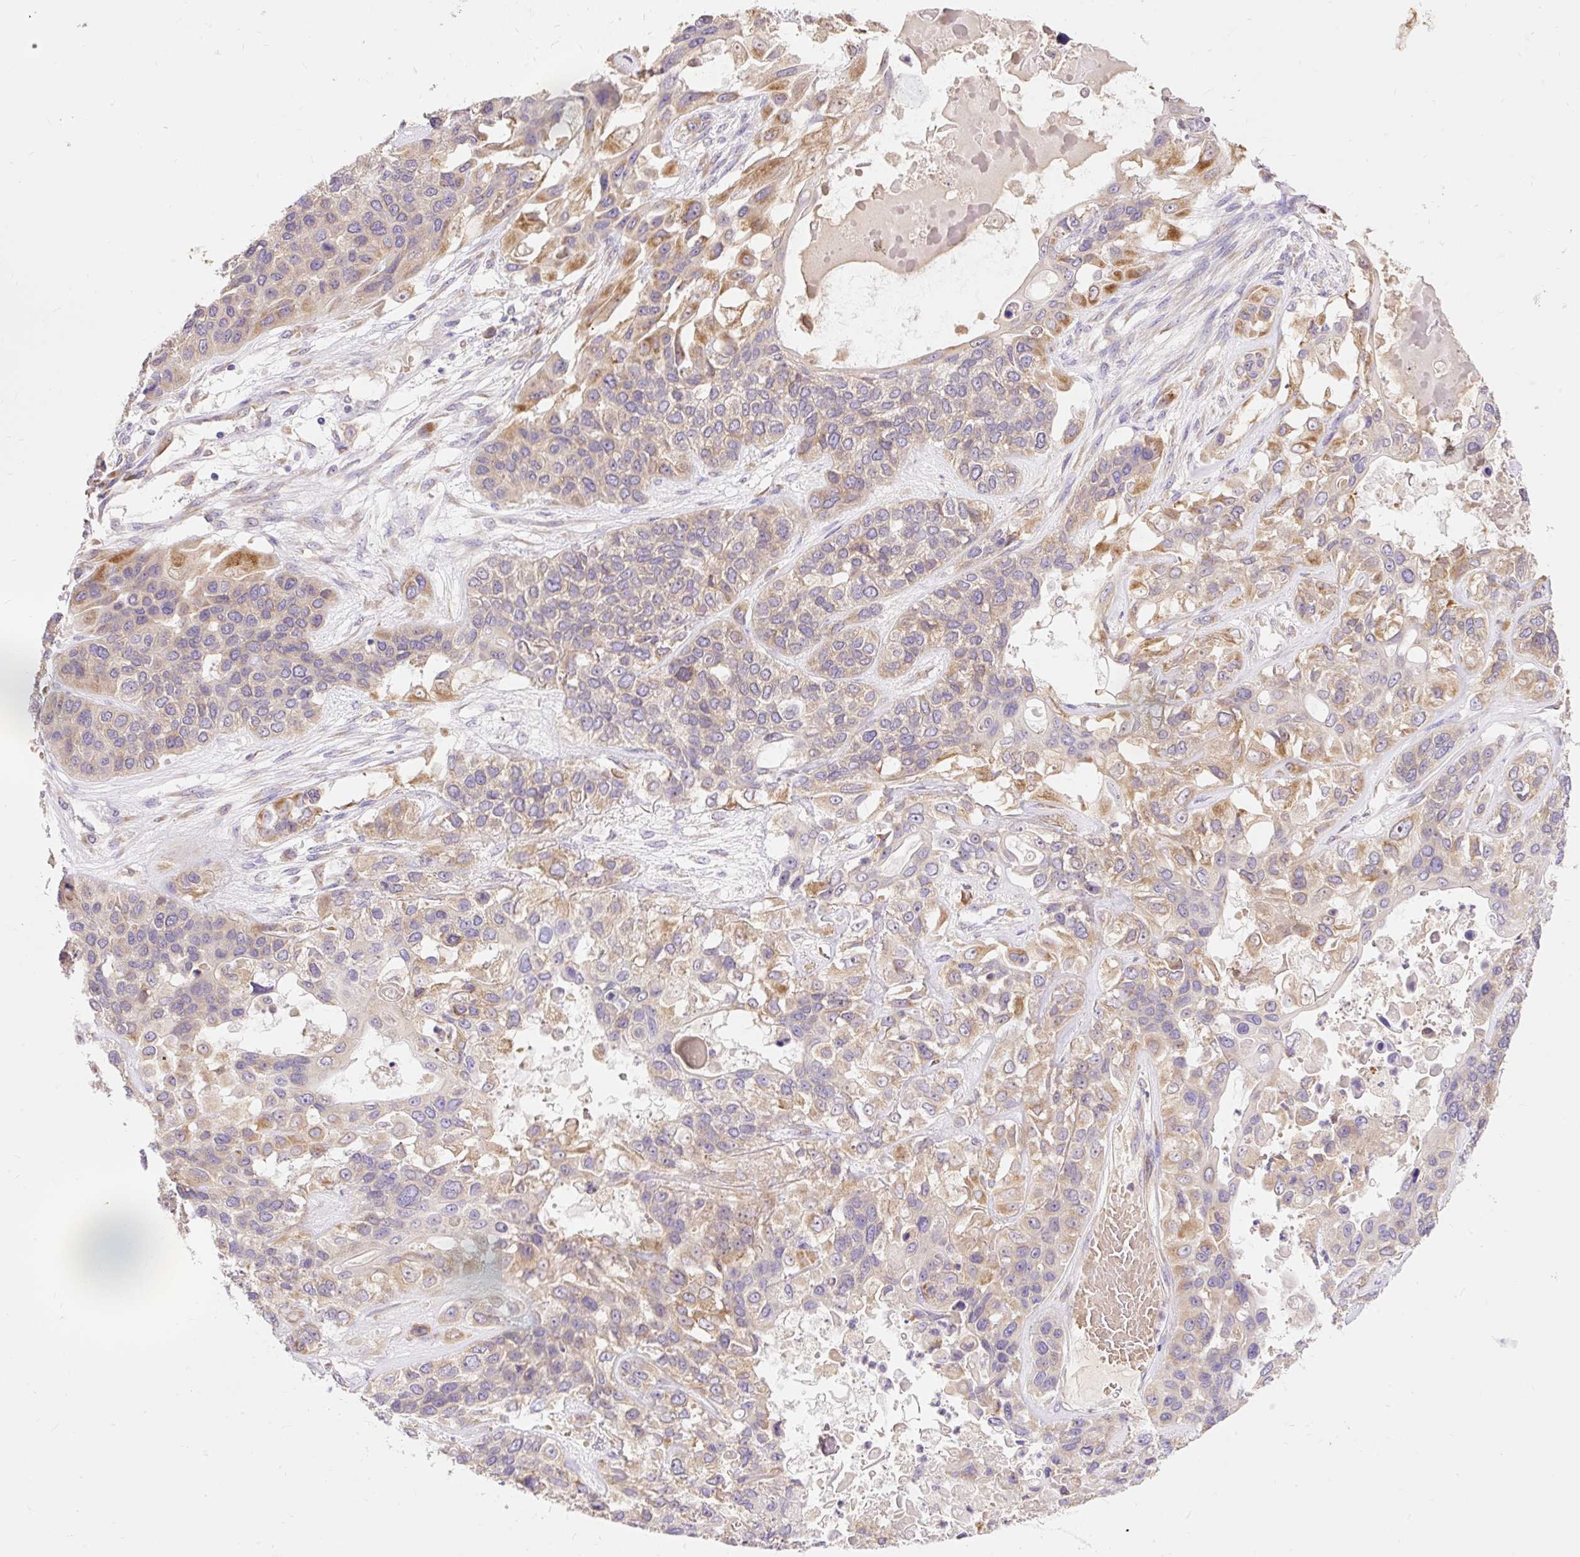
{"staining": {"intensity": "weak", "quantity": "<25%", "location": "cytoplasmic/membranous"}, "tissue": "lung cancer", "cell_type": "Tumor cells", "image_type": "cancer", "snomed": [{"axis": "morphology", "description": "Squamous cell carcinoma, NOS"}, {"axis": "topography", "description": "Lung"}], "caption": "Immunohistochemical staining of squamous cell carcinoma (lung) displays no significant staining in tumor cells. (Stains: DAB immunohistochemistry (IHC) with hematoxylin counter stain, Microscopy: brightfield microscopy at high magnification).", "gene": "SEC63", "patient": {"sex": "female", "age": 70}}